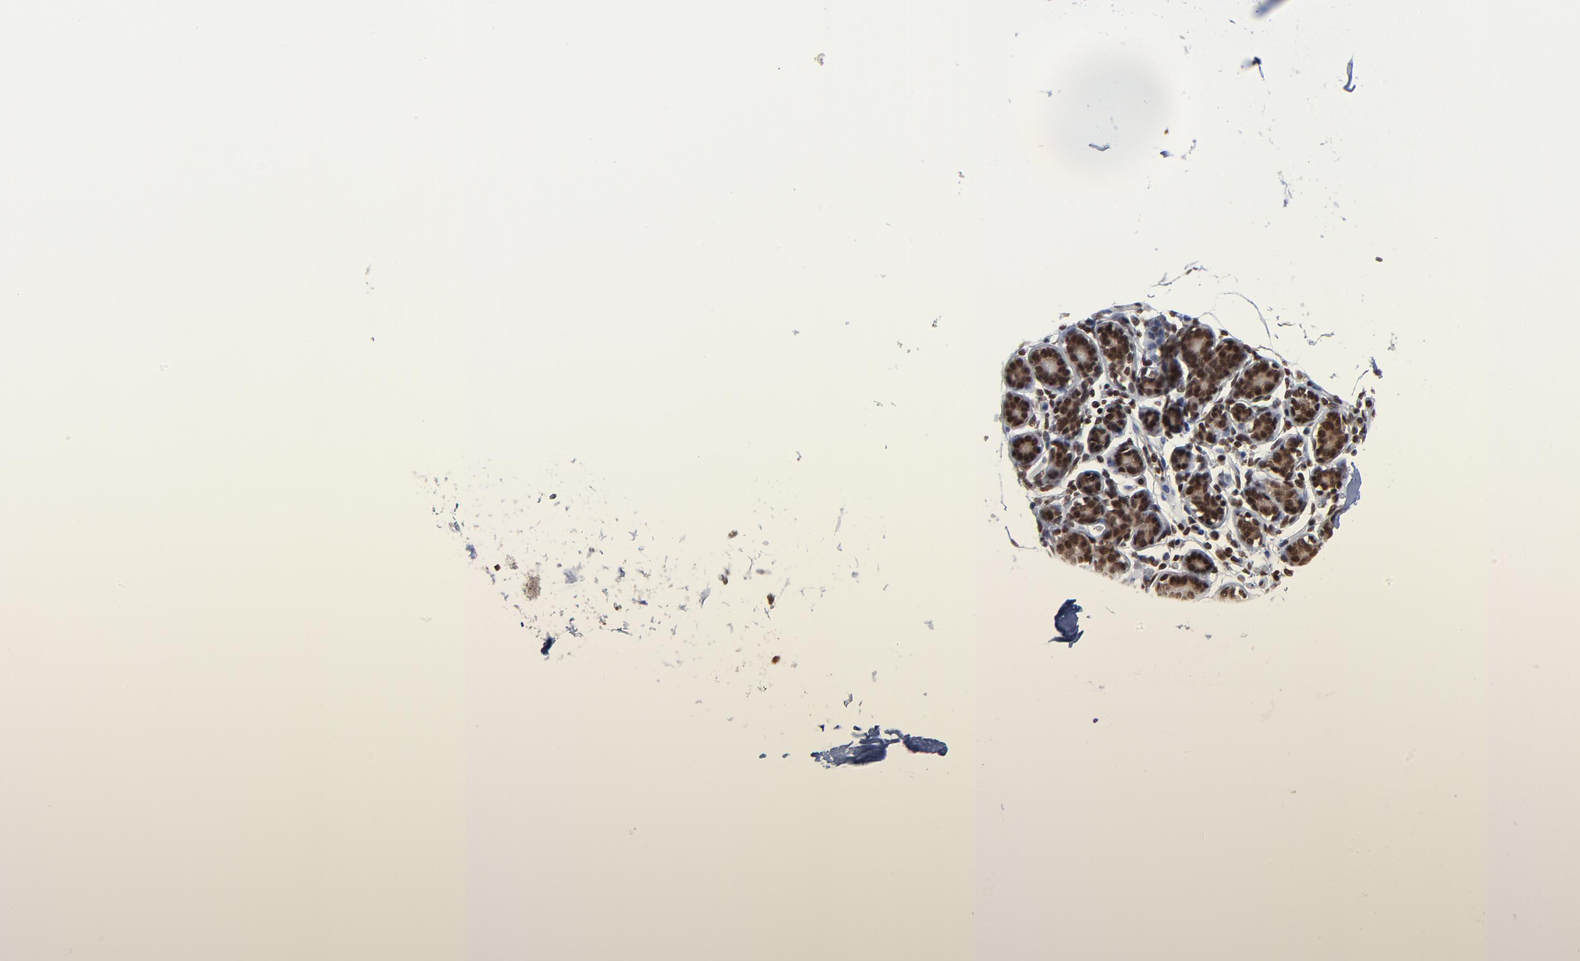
{"staining": {"intensity": "moderate", "quantity": ">75%", "location": "nuclear"}, "tissue": "breast", "cell_type": "Adipocytes", "image_type": "normal", "snomed": [{"axis": "morphology", "description": "Normal tissue, NOS"}, {"axis": "morphology", "description": "Fibrosis, NOS"}, {"axis": "topography", "description": "Breast"}], "caption": "Breast stained for a protein demonstrates moderate nuclear positivity in adipocytes. The staining is performed using DAB (3,3'-diaminobenzidine) brown chromogen to label protein expression. The nuclei are counter-stained blue using hematoxylin.", "gene": "ZNF777", "patient": {"sex": "female", "age": 39}}